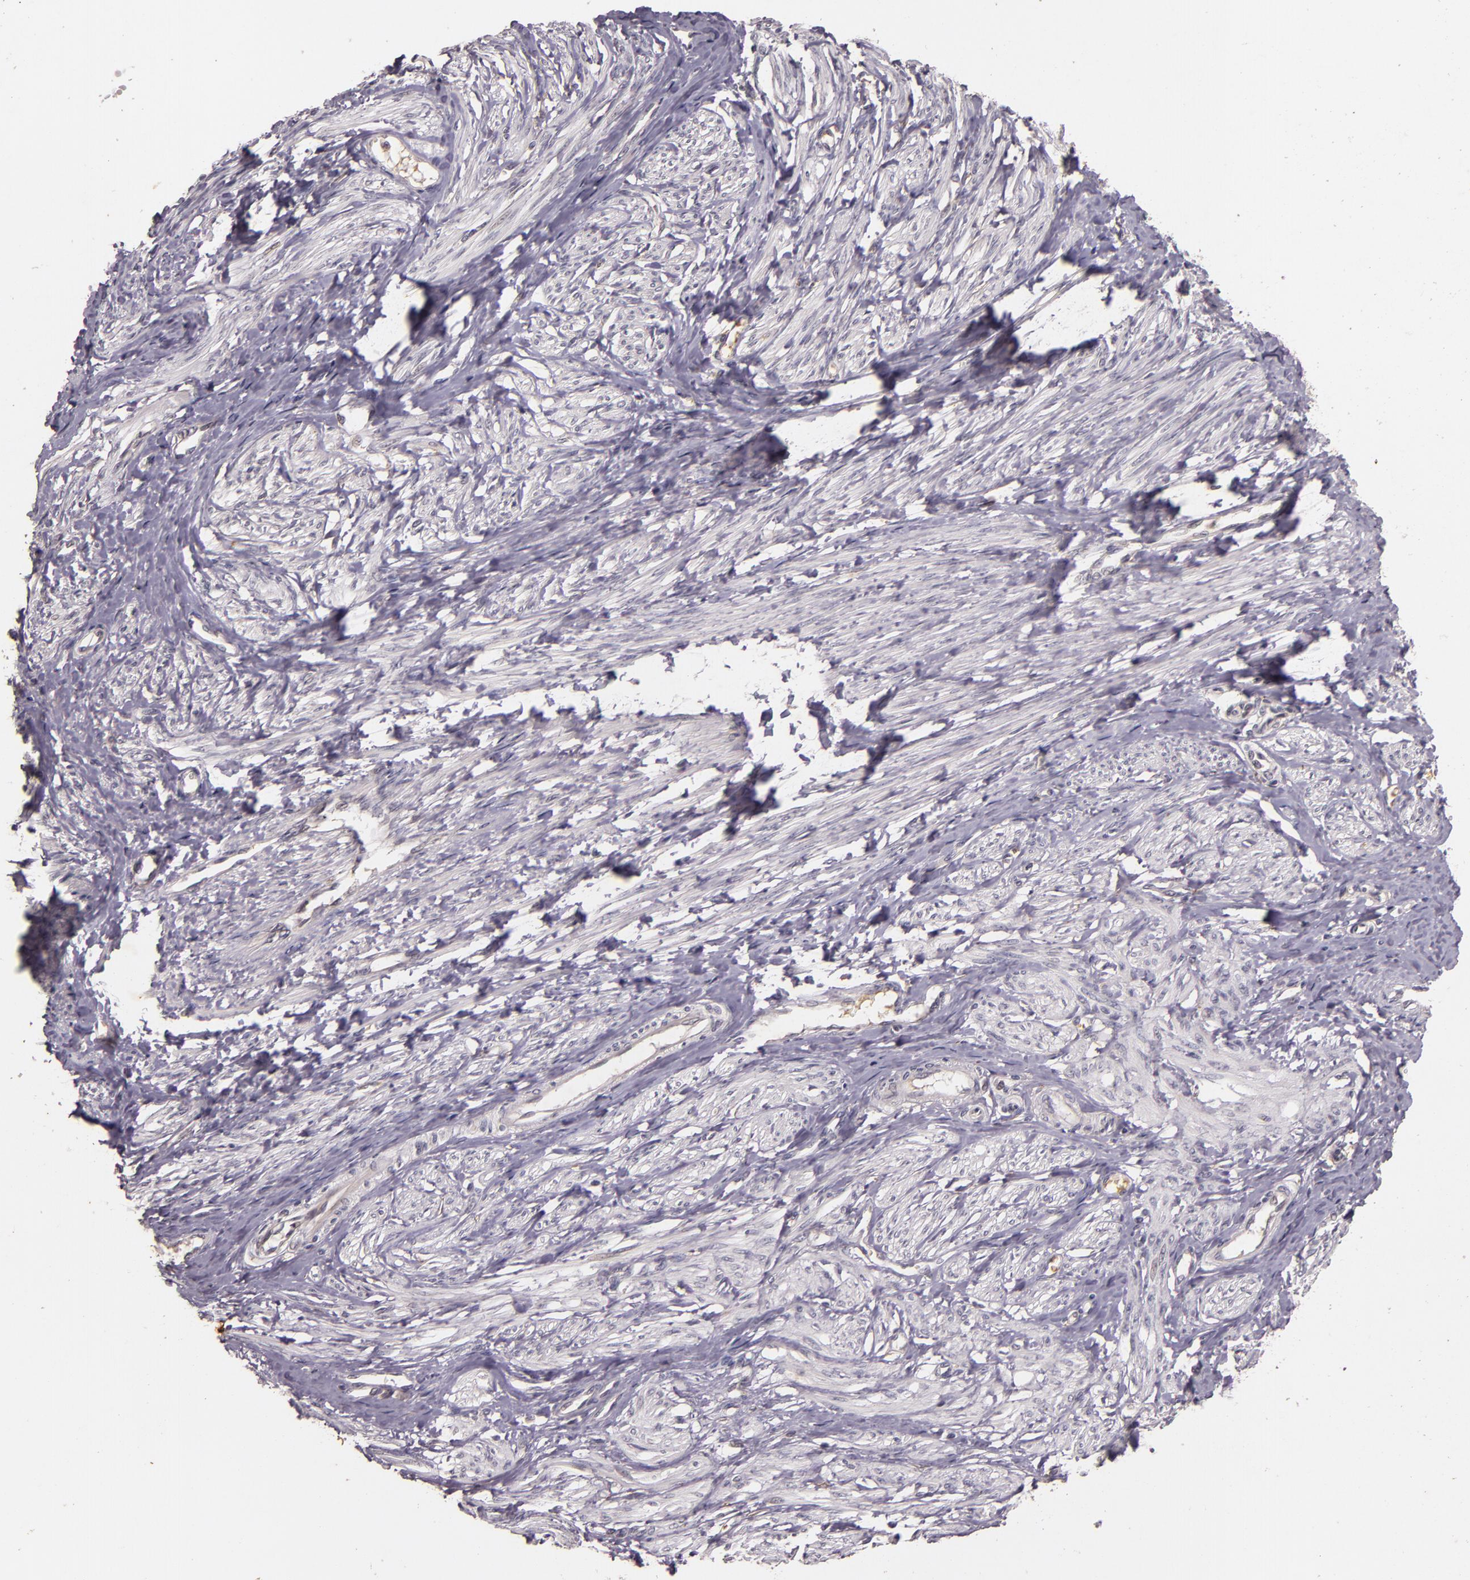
{"staining": {"intensity": "negative", "quantity": "none", "location": "none"}, "tissue": "smooth muscle", "cell_type": "Smooth muscle cells", "image_type": "normal", "snomed": [{"axis": "morphology", "description": "Normal tissue, NOS"}, {"axis": "topography", "description": "Smooth muscle"}, {"axis": "topography", "description": "Uterus"}], "caption": "This is an IHC image of benign smooth muscle. There is no positivity in smooth muscle cells.", "gene": "TFF1", "patient": {"sex": "female", "age": 39}}